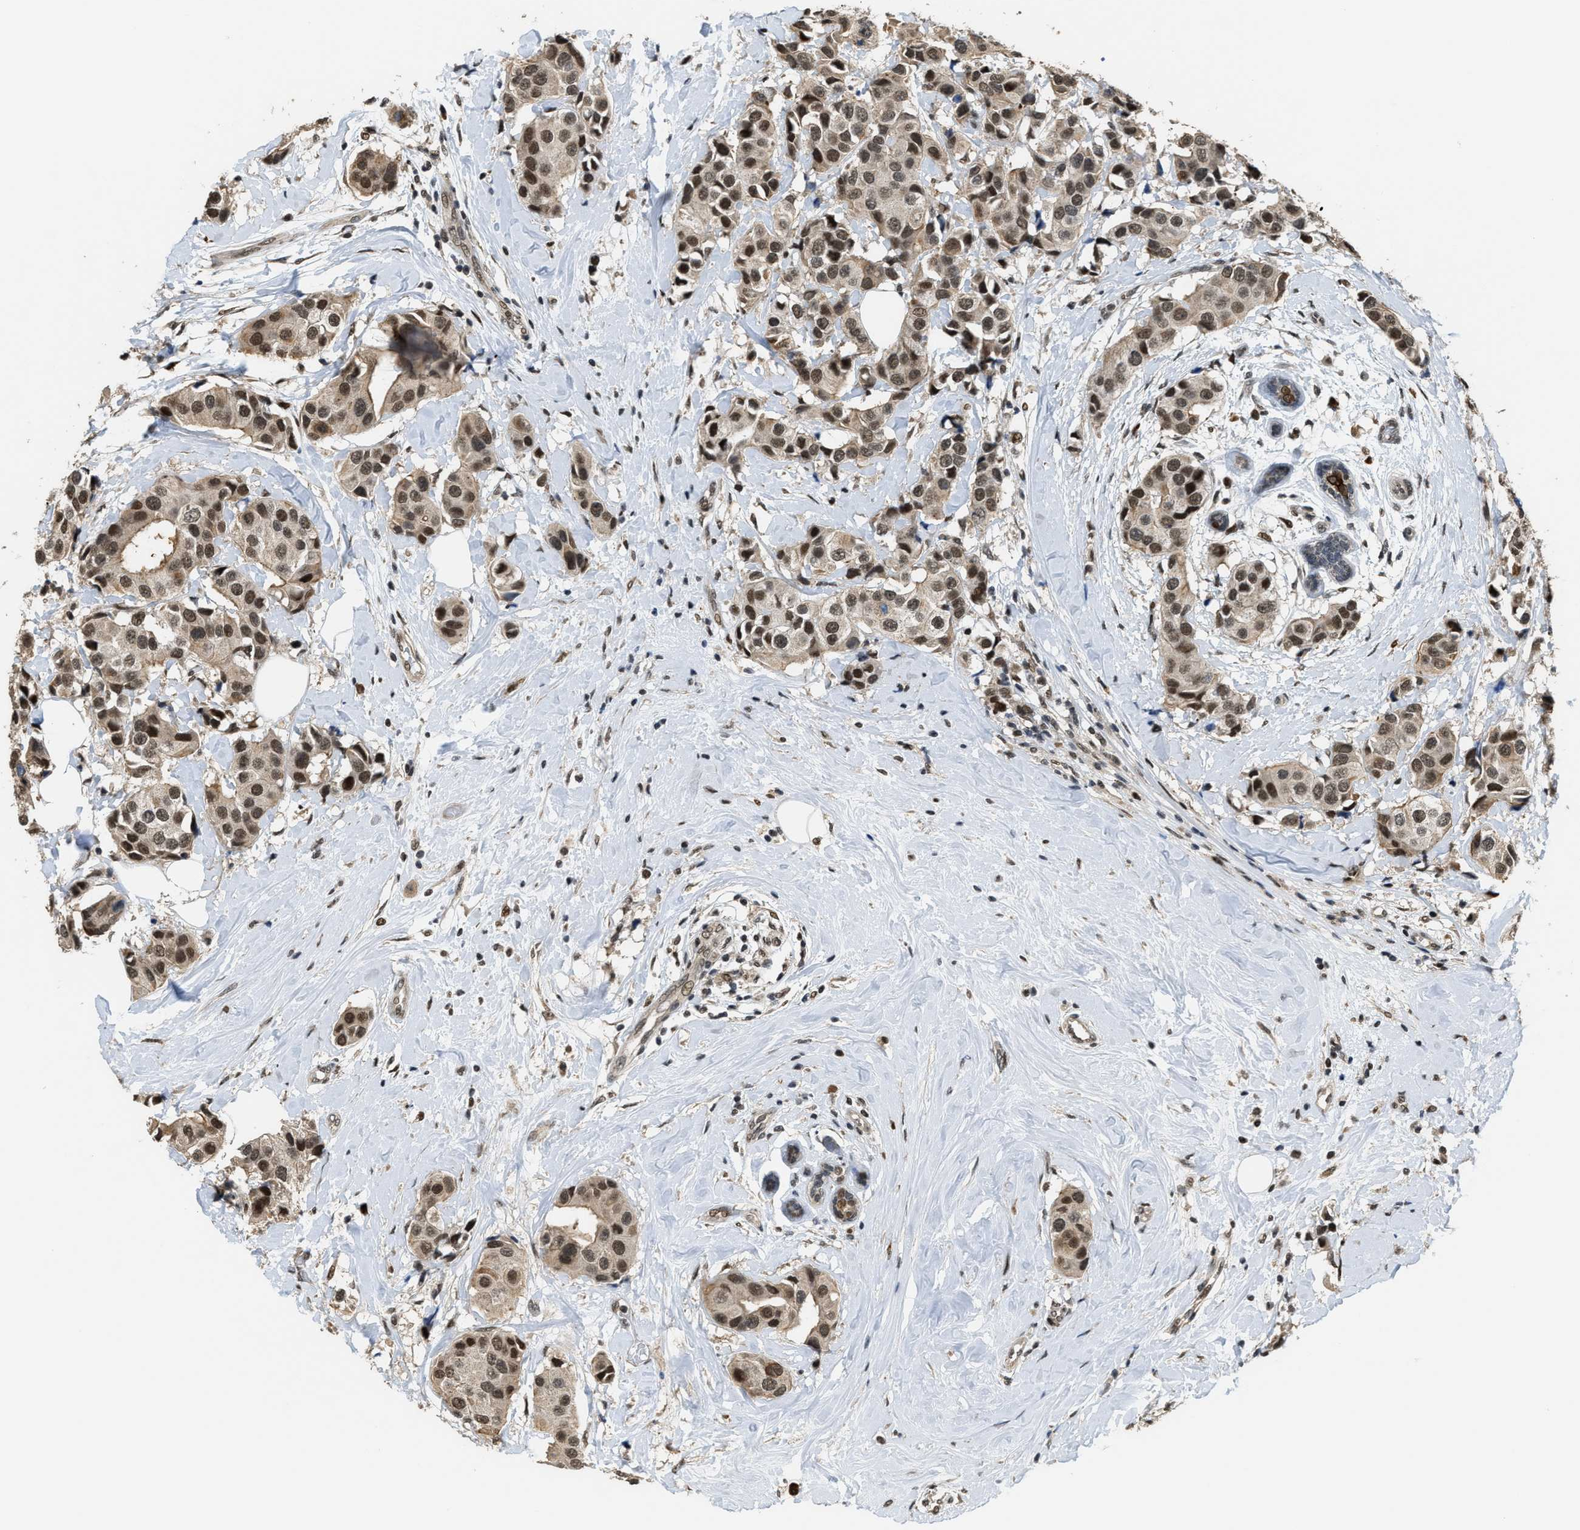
{"staining": {"intensity": "moderate", "quantity": ">75%", "location": "nuclear"}, "tissue": "breast cancer", "cell_type": "Tumor cells", "image_type": "cancer", "snomed": [{"axis": "morphology", "description": "Normal tissue, NOS"}, {"axis": "morphology", "description": "Duct carcinoma"}, {"axis": "topography", "description": "Breast"}], "caption": "A medium amount of moderate nuclear staining is identified in about >75% of tumor cells in breast cancer tissue. (IHC, brightfield microscopy, high magnification).", "gene": "SERTAD2", "patient": {"sex": "female", "age": 39}}